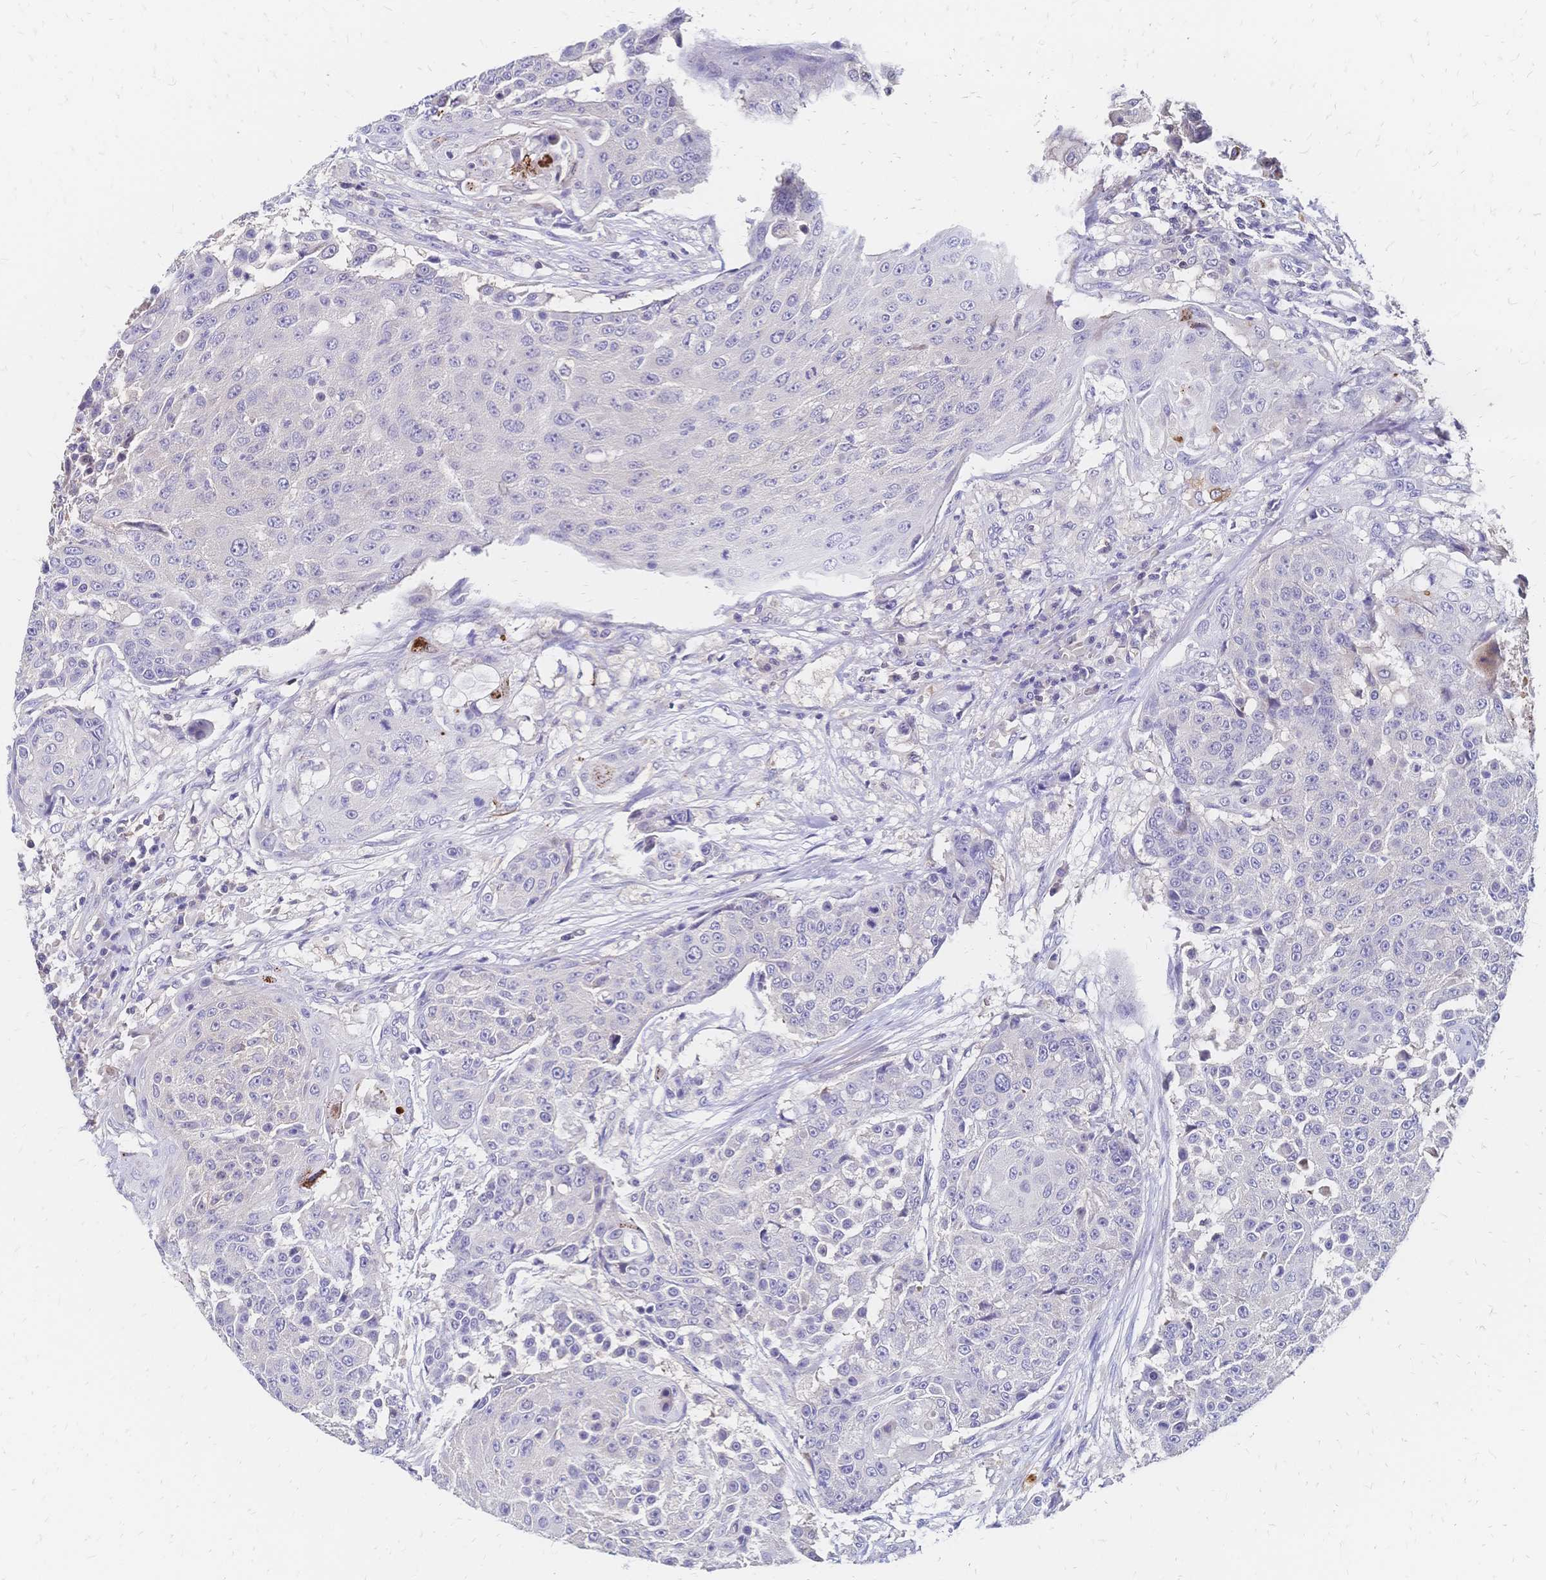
{"staining": {"intensity": "negative", "quantity": "none", "location": "none"}, "tissue": "urothelial cancer", "cell_type": "Tumor cells", "image_type": "cancer", "snomed": [{"axis": "morphology", "description": "Urothelial carcinoma, High grade"}, {"axis": "topography", "description": "Urinary bladder"}], "caption": "Urothelial cancer was stained to show a protein in brown. There is no significant expression in tumor cells. The staining is performed using DAB brown chromogen with nuclei counter-stained in using hematoxylin.", "gene": "DTNB", "patient": {"sex": "female", "age": 63}}